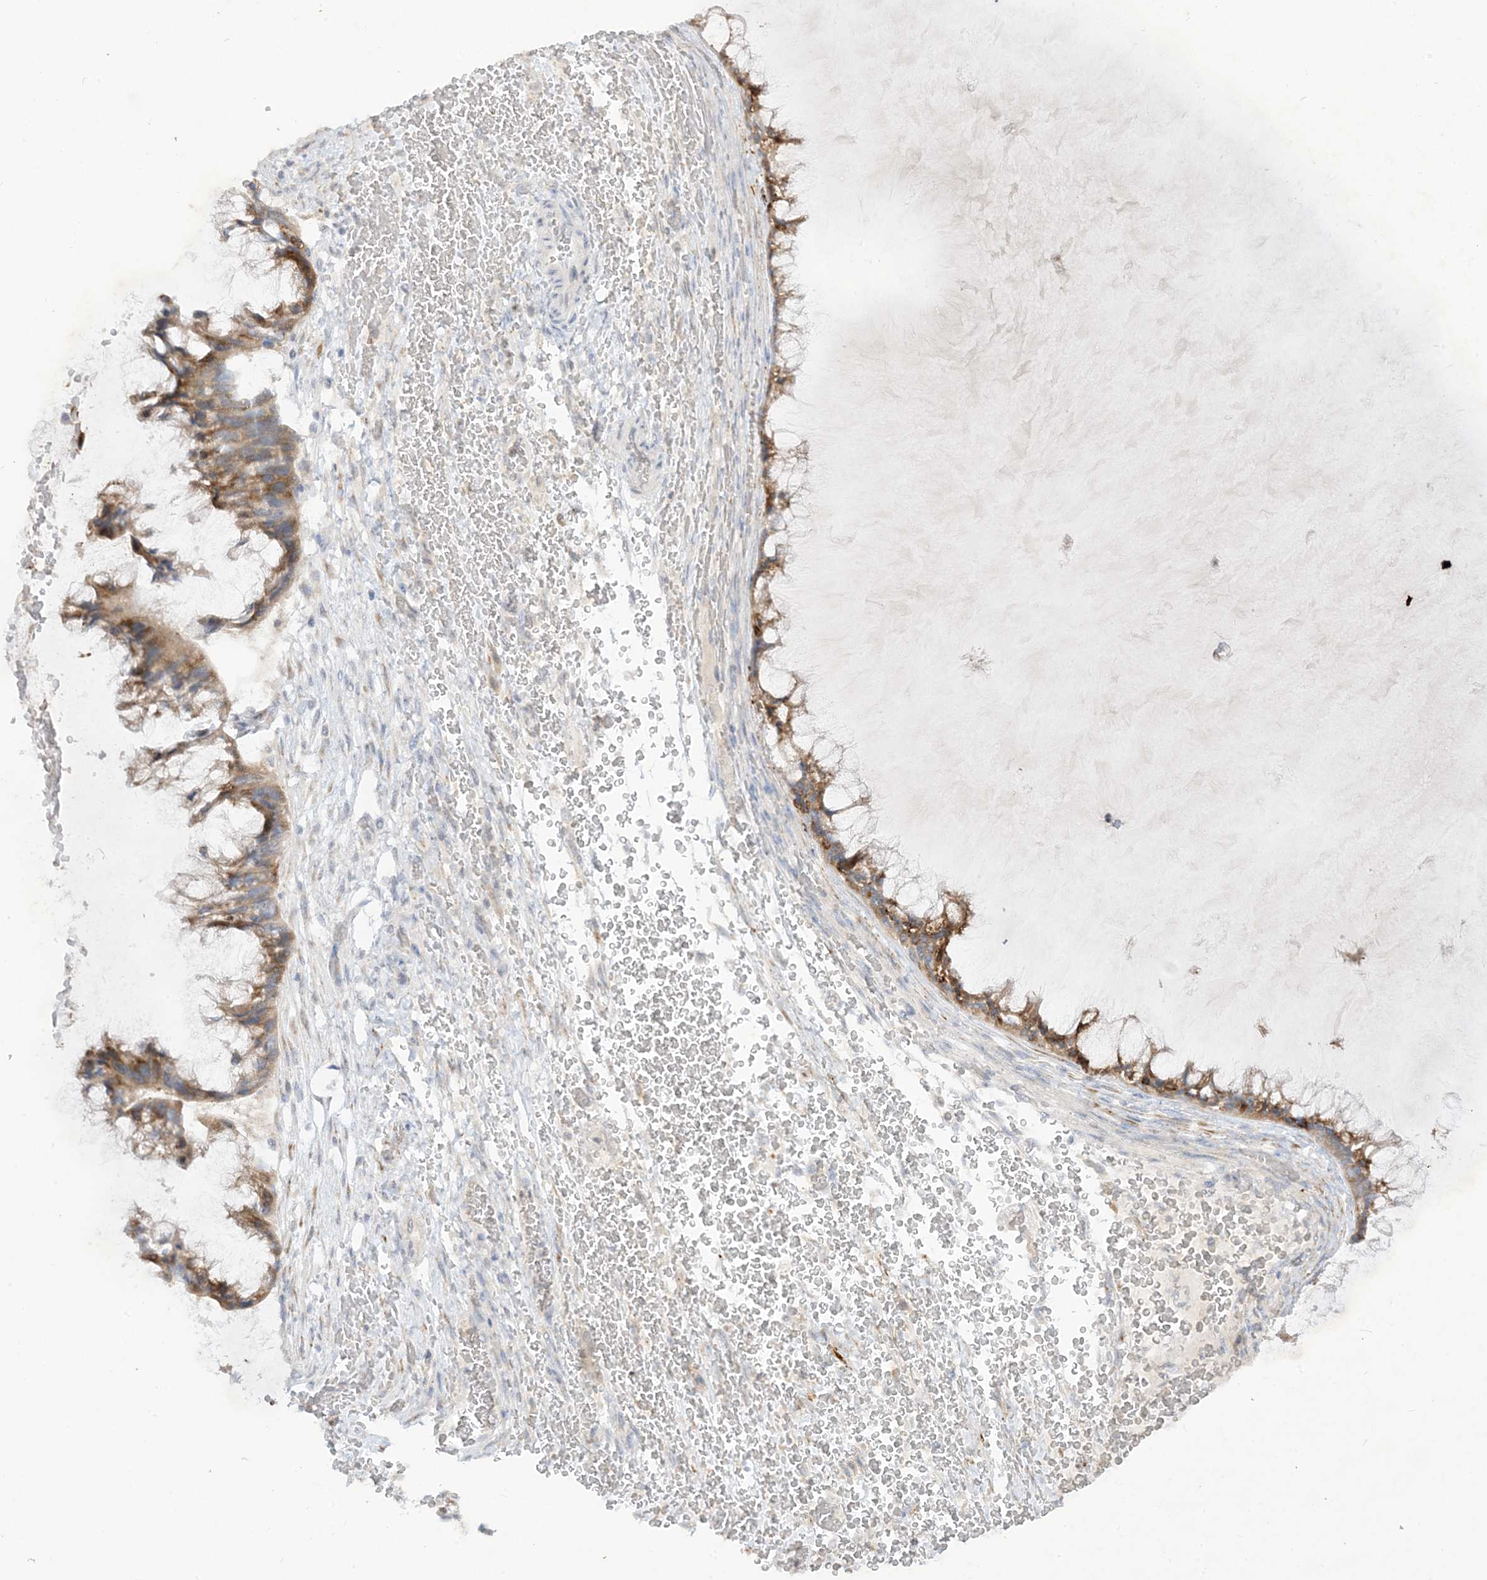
{"staining": {"intensity": "moderate", "quantity": ">75%", "location": "cytoplasmic/membranous"}, "tissue": "ovarian cancer", "cell_type": "Tumor cells", "image_type": "cancer", "snomed": [{"axis": "morphology", "description": "Cystadenocarcinoma, mucinous, NOS"}, {"axis": "topography", "description": "Ovary"}], "caption": "High-power microscopy captured an IHC histopathology image of ovarian cancer, revealing moderate cytoplasmic/membranous staining in about >75% of tumor cells.", "gene": "LOXL3", "patient": {"sex": "female", "age": 37}}